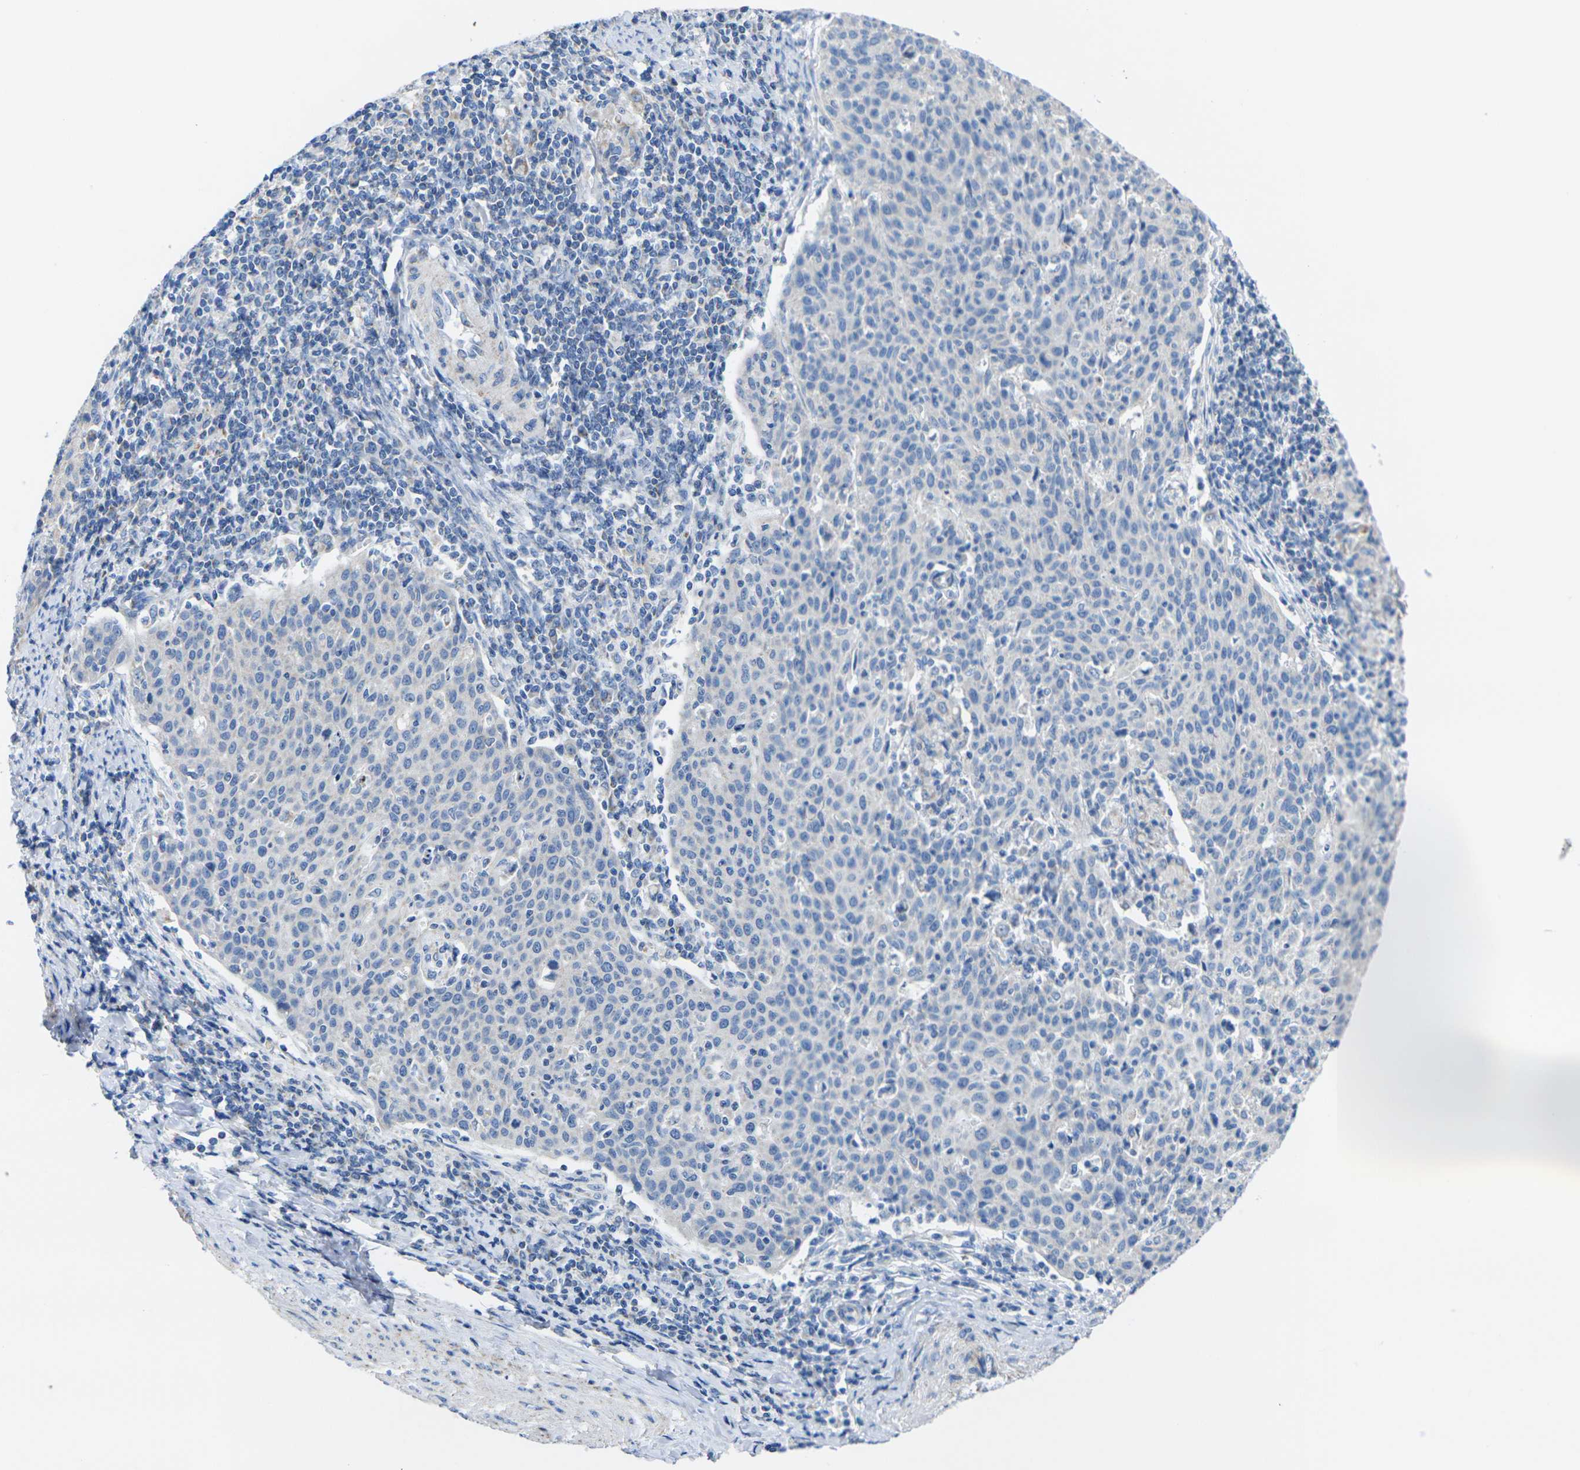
{"staining": {"intensity": "negative", "quantity": "none", "location": "none"}, "tissue": "cervical cancer", "cell_type": "Tumor cells", "image_type": "cancer", "snomed": [{"axis": "morphology", "description": "Squamous cell carcinoma, NOS"}, {"axis": "topography", "description": "Cervix"}], "caption": "Human squamous cell carcinoma (cervical) stained for a protein using IHC displays no staining in tumor cells.", "gene": "TMEM204", "patient": {"sex": "female", "age": 38}}